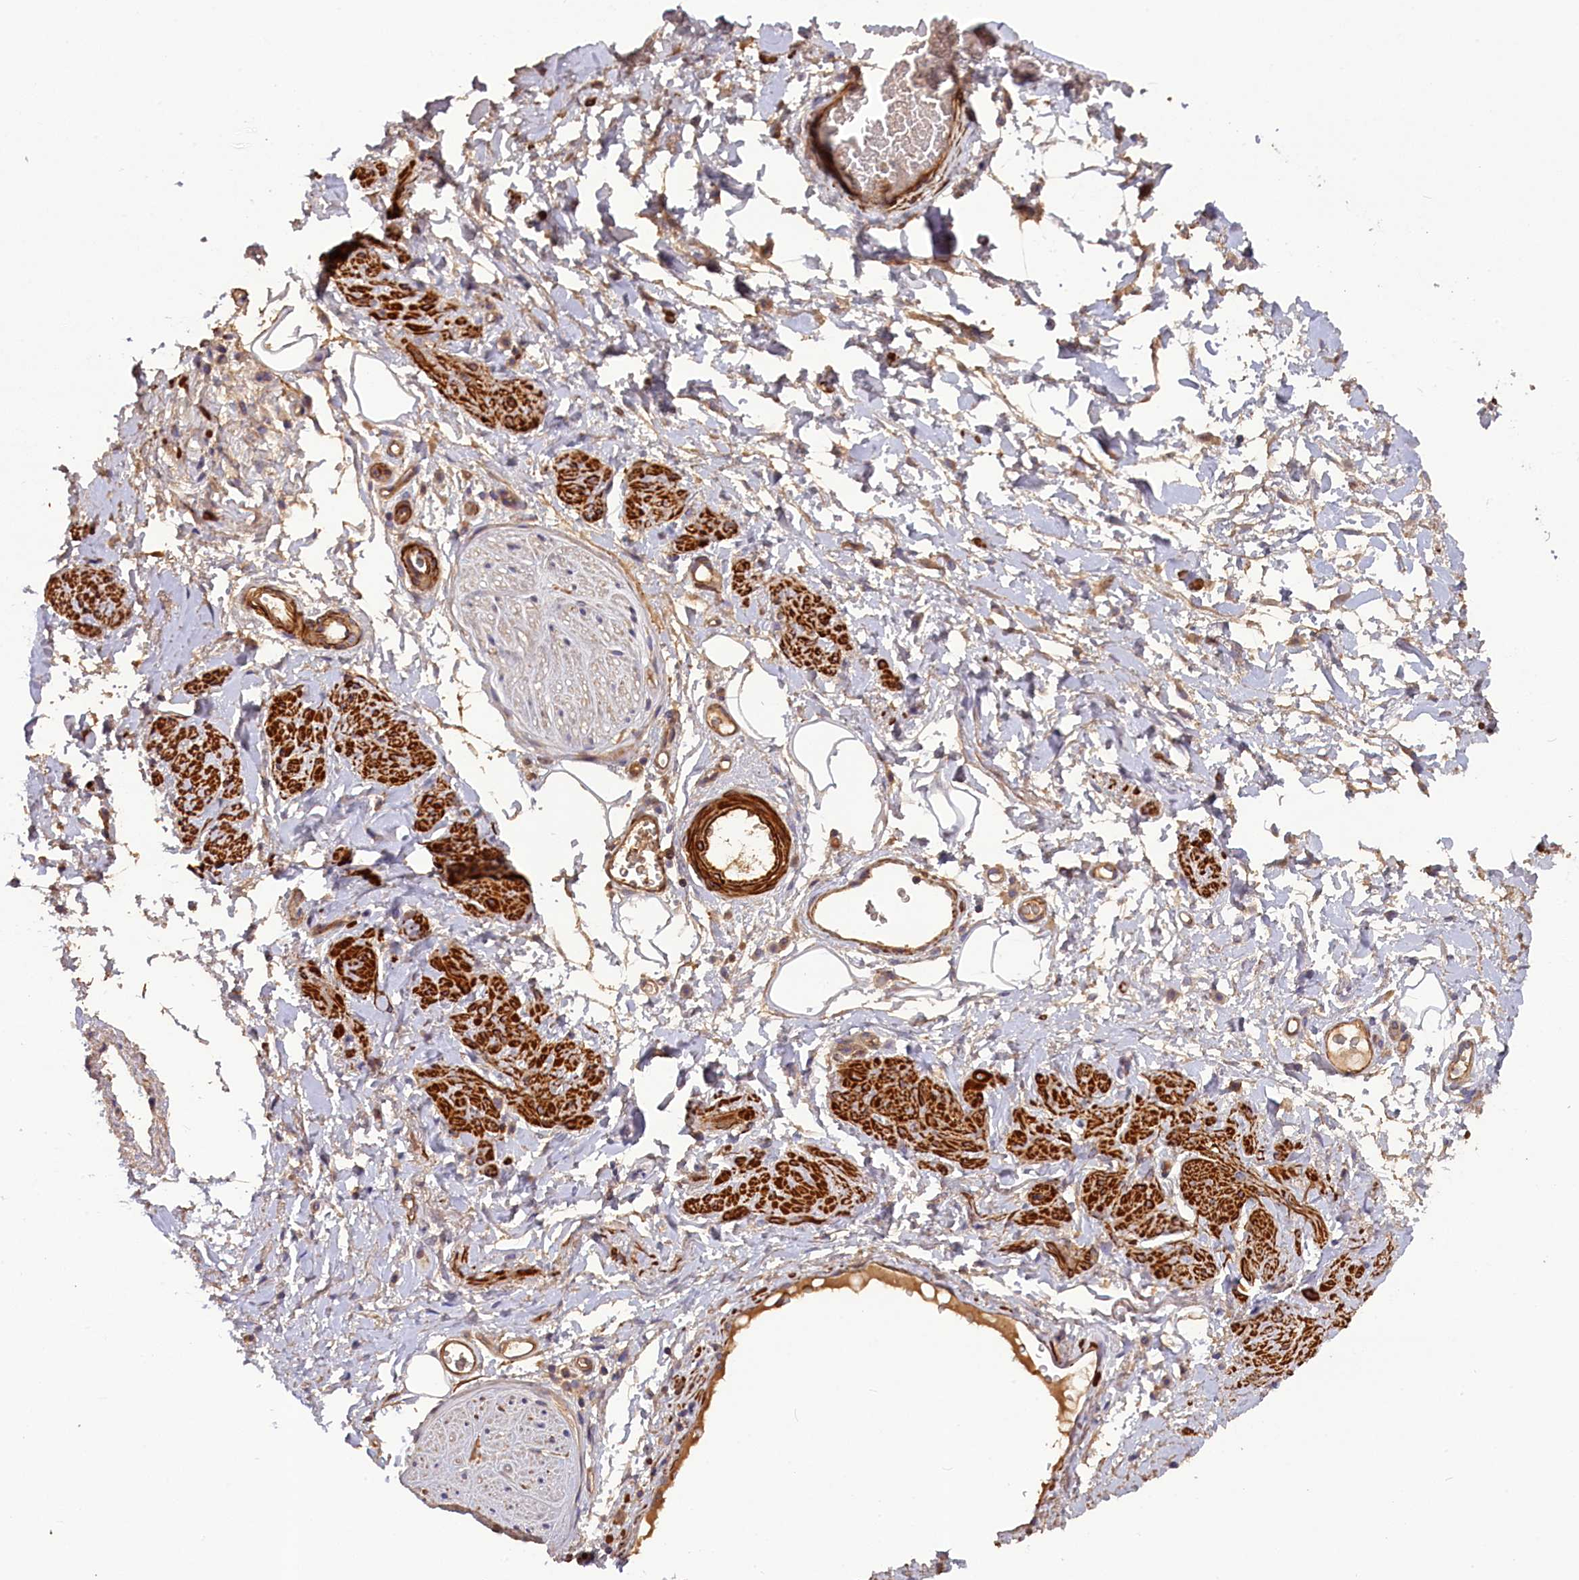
{"staining": {"intensity": "negative", "quantity": "none", "location": "none"}, "tissue": "adipose tissue", "cell_type": "Adipocytes", "image_type": "normal", "snomed": [{"axis": "morphology", "description": "Normal tissue, NOS"}, {"axis": "morphology", "description": "Adenocarcinoma, NOS"}, {"axis": "topography", "description": "Rectum"}, {"axis": "topography", "description": "Vagina"}, {"axis": "topography", "description": "Peripheral nerve tissue"}], "caption": "Unremarkable adipose tissue was stained to show a protein in brown. There is no significant positivity in adipocytes.", "gene": "FUZ", "patient": {"sex": "female", "age": 71}}